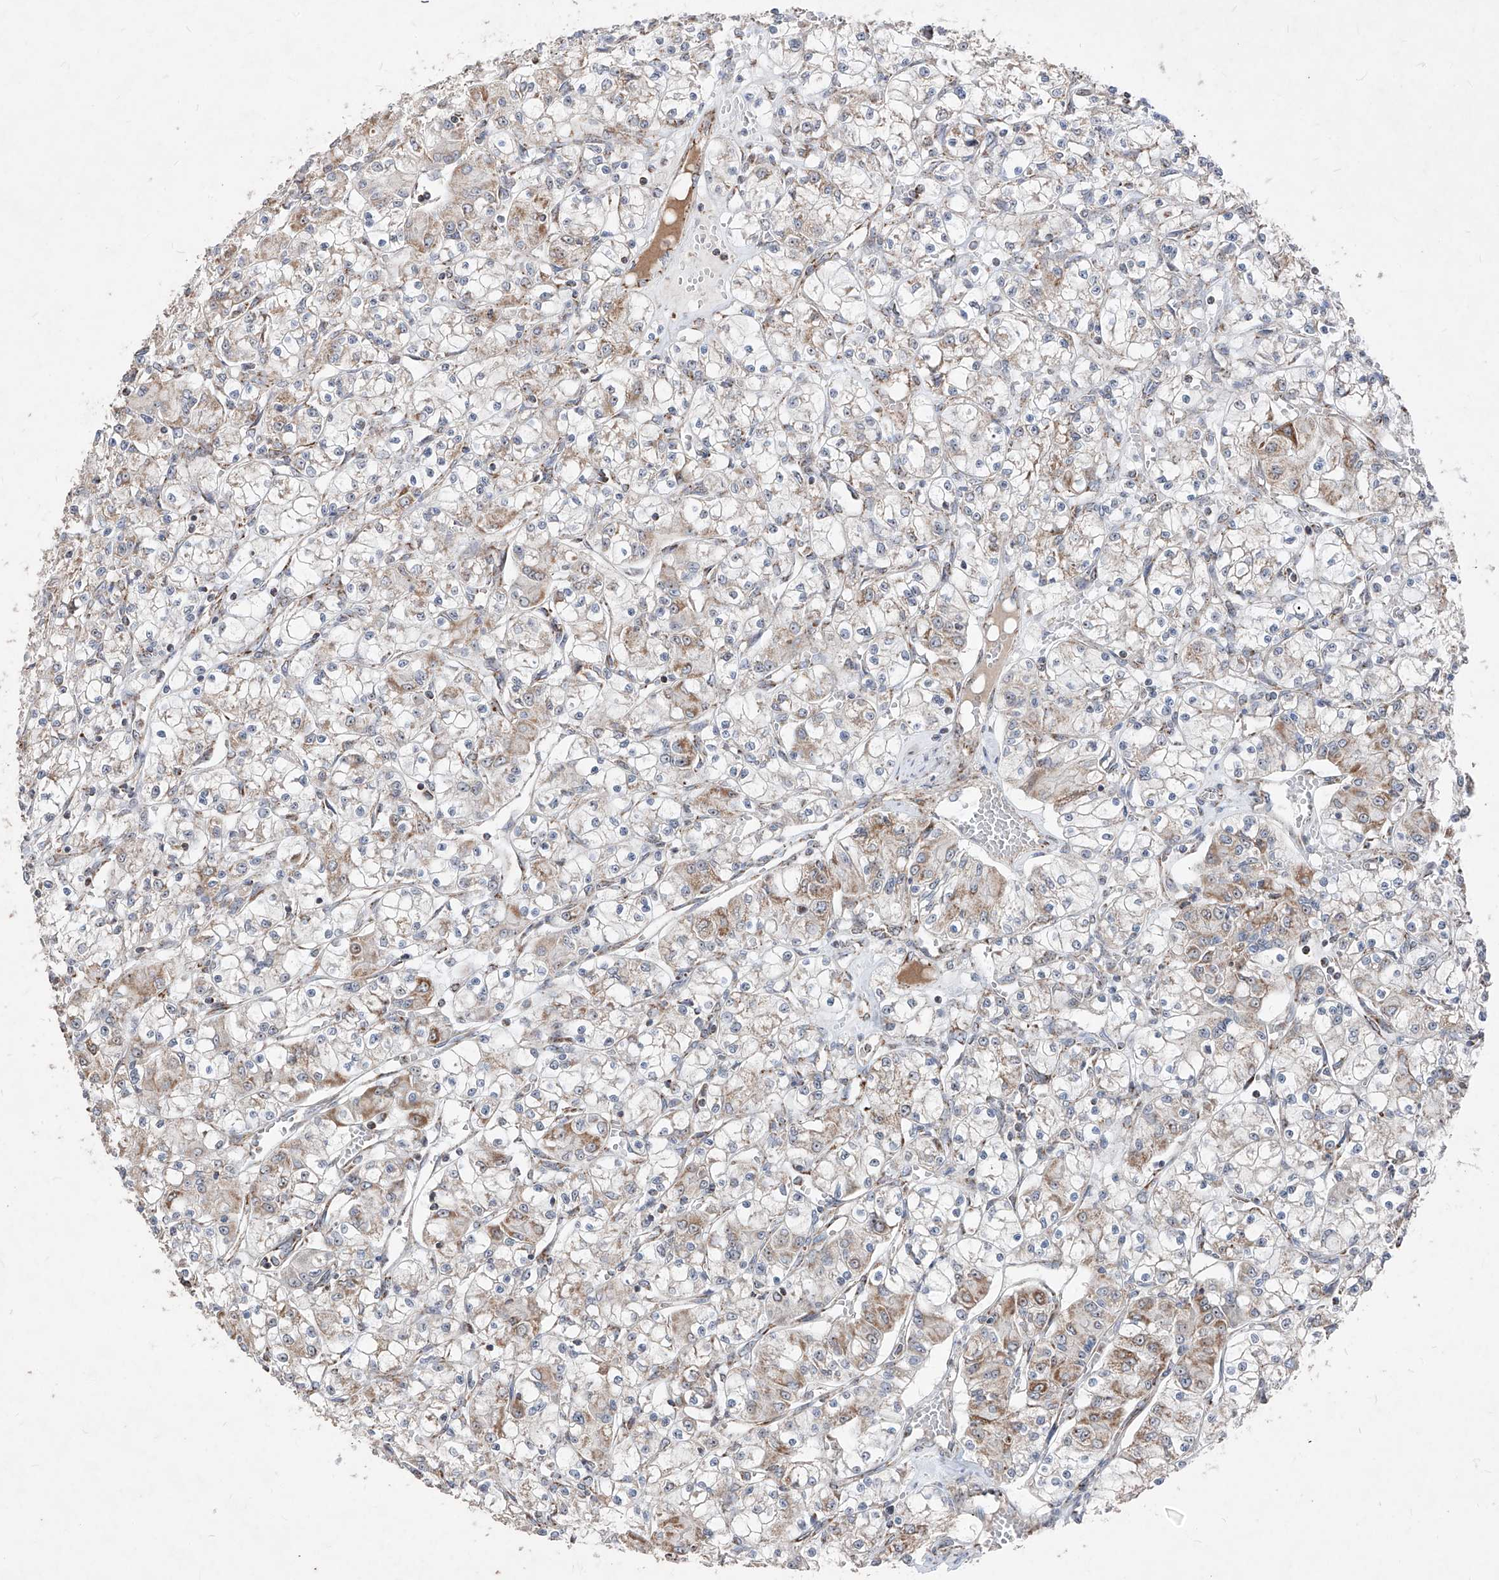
{"staining": {"intensity": "weak", "quantity": ">75%", "location": "cytoplasmic/membranous"}, "tissue": "renal cancer", "cell_type": "Tumor cells", "image_type": "cancer", "snomed": [{"axis": "morphology", "description": "Adenocarcinoma, NOS"}, {"axis": "topography", "description": "Kidney"}], "caption": "Approximately >75% of tumor cells in human renal cancer (adenocarcinoma) reveal weak cytoplasmic/membranous protein staining as visualized by brown immunohistochemical staining.", "gene": "NDUFB3", "patient": {"sex": "female", "age": 59}}